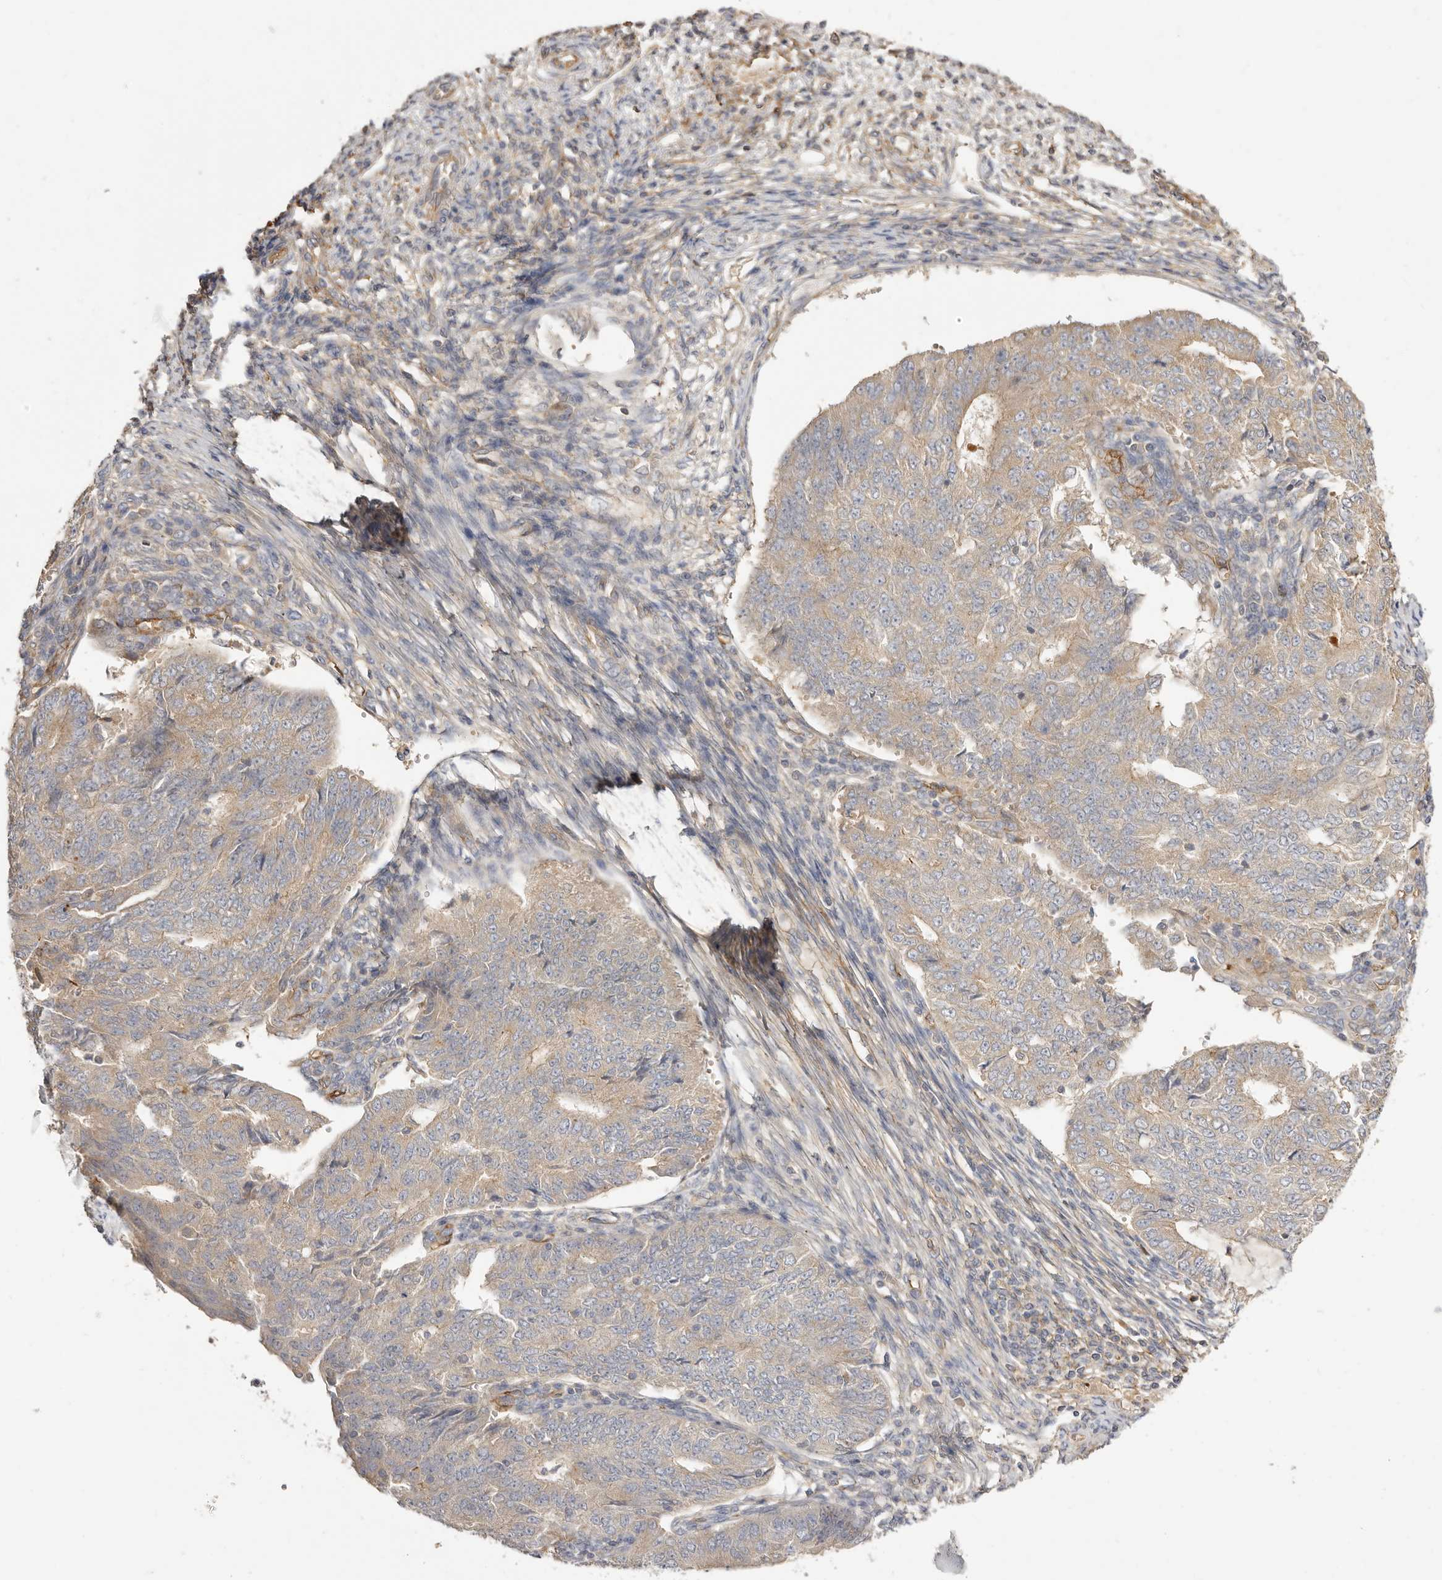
{"staining": {"intensity": "weak", "quantity": ">75%", "location": "cytoplasmic/membranous"}, "tissue": "endometrial cancer", "cell_type": "Tumor cells", "image_type": "cancer", "snomed": [{"axis": "morphology", "description": "Adenocarcinoma, NOS"}, {"axis": "topography", "description": "Endometrium"}], "caption": "This micrograph reveals immunohistochemistry staining of human endometrial adenocarcinoma, with low weak cytoplasmic/membranous positivity in about >75% of tumor cells.", "gene": "ADAMTS9", "patient": {"sex": "female", "age": 32}}